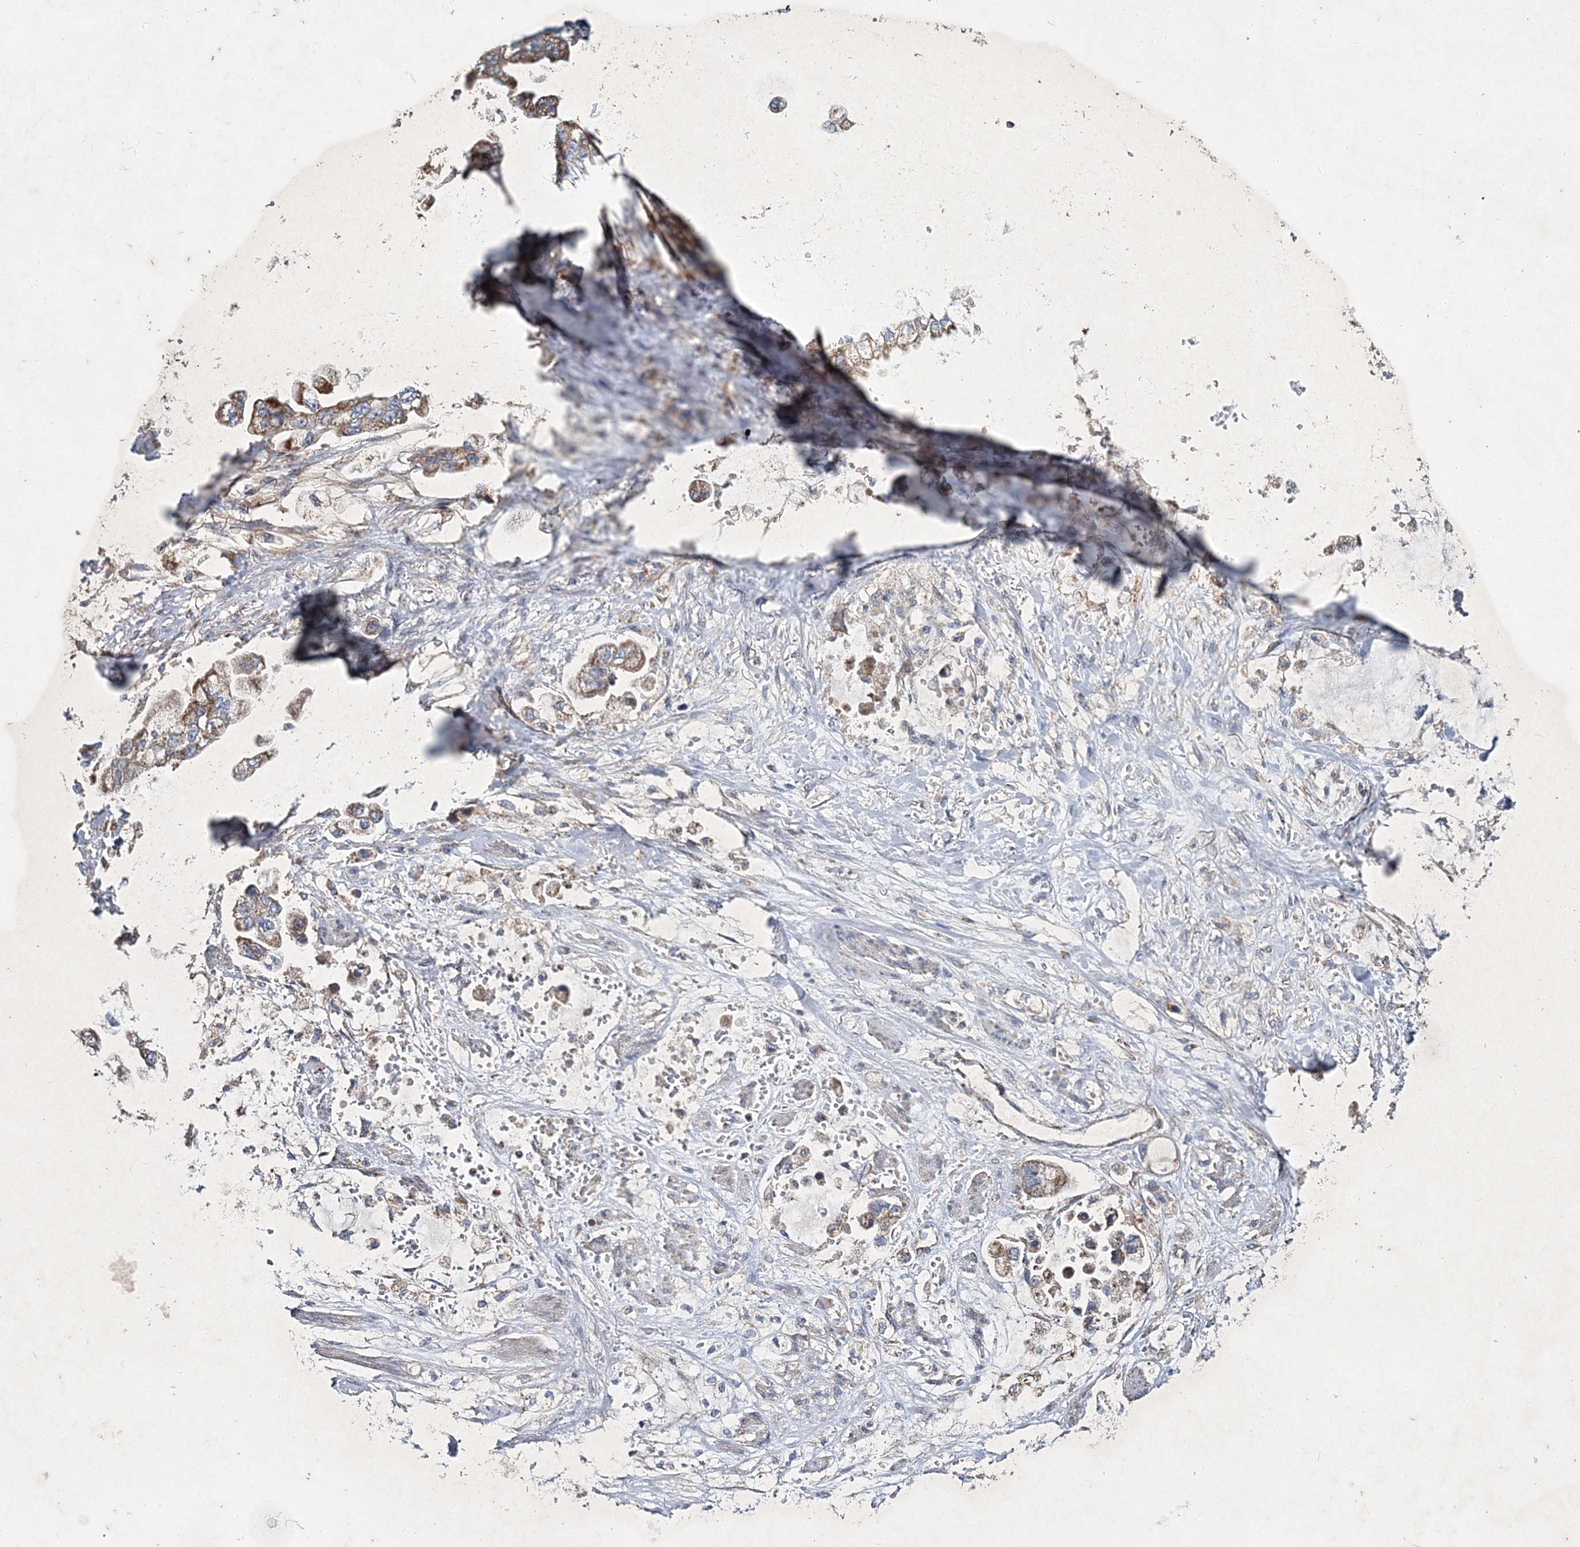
{"staining": {"intensity": "weak", "quantity": ">75%", "location": "cytoplasmic/membranous"}, "tissue": "stomach cancer", "cell_type": "Tumor cells", "image_type": "cancer", "snomed": [{"axis": "morphology", "description": "Adenocarcinoma, NOS"}, {"axis": "topography", "description": "Stomach"}], "caption": "DAB (3,3'-diaminobenzidine) immunohistochemical staining of stomach cancer (adenocarcinoma) shows weak cytoplasmic/membranous protein expression in about >75% of tumor cells.", "gene": "SPAG16", "patient": {"sex": "male", "age": 62}}